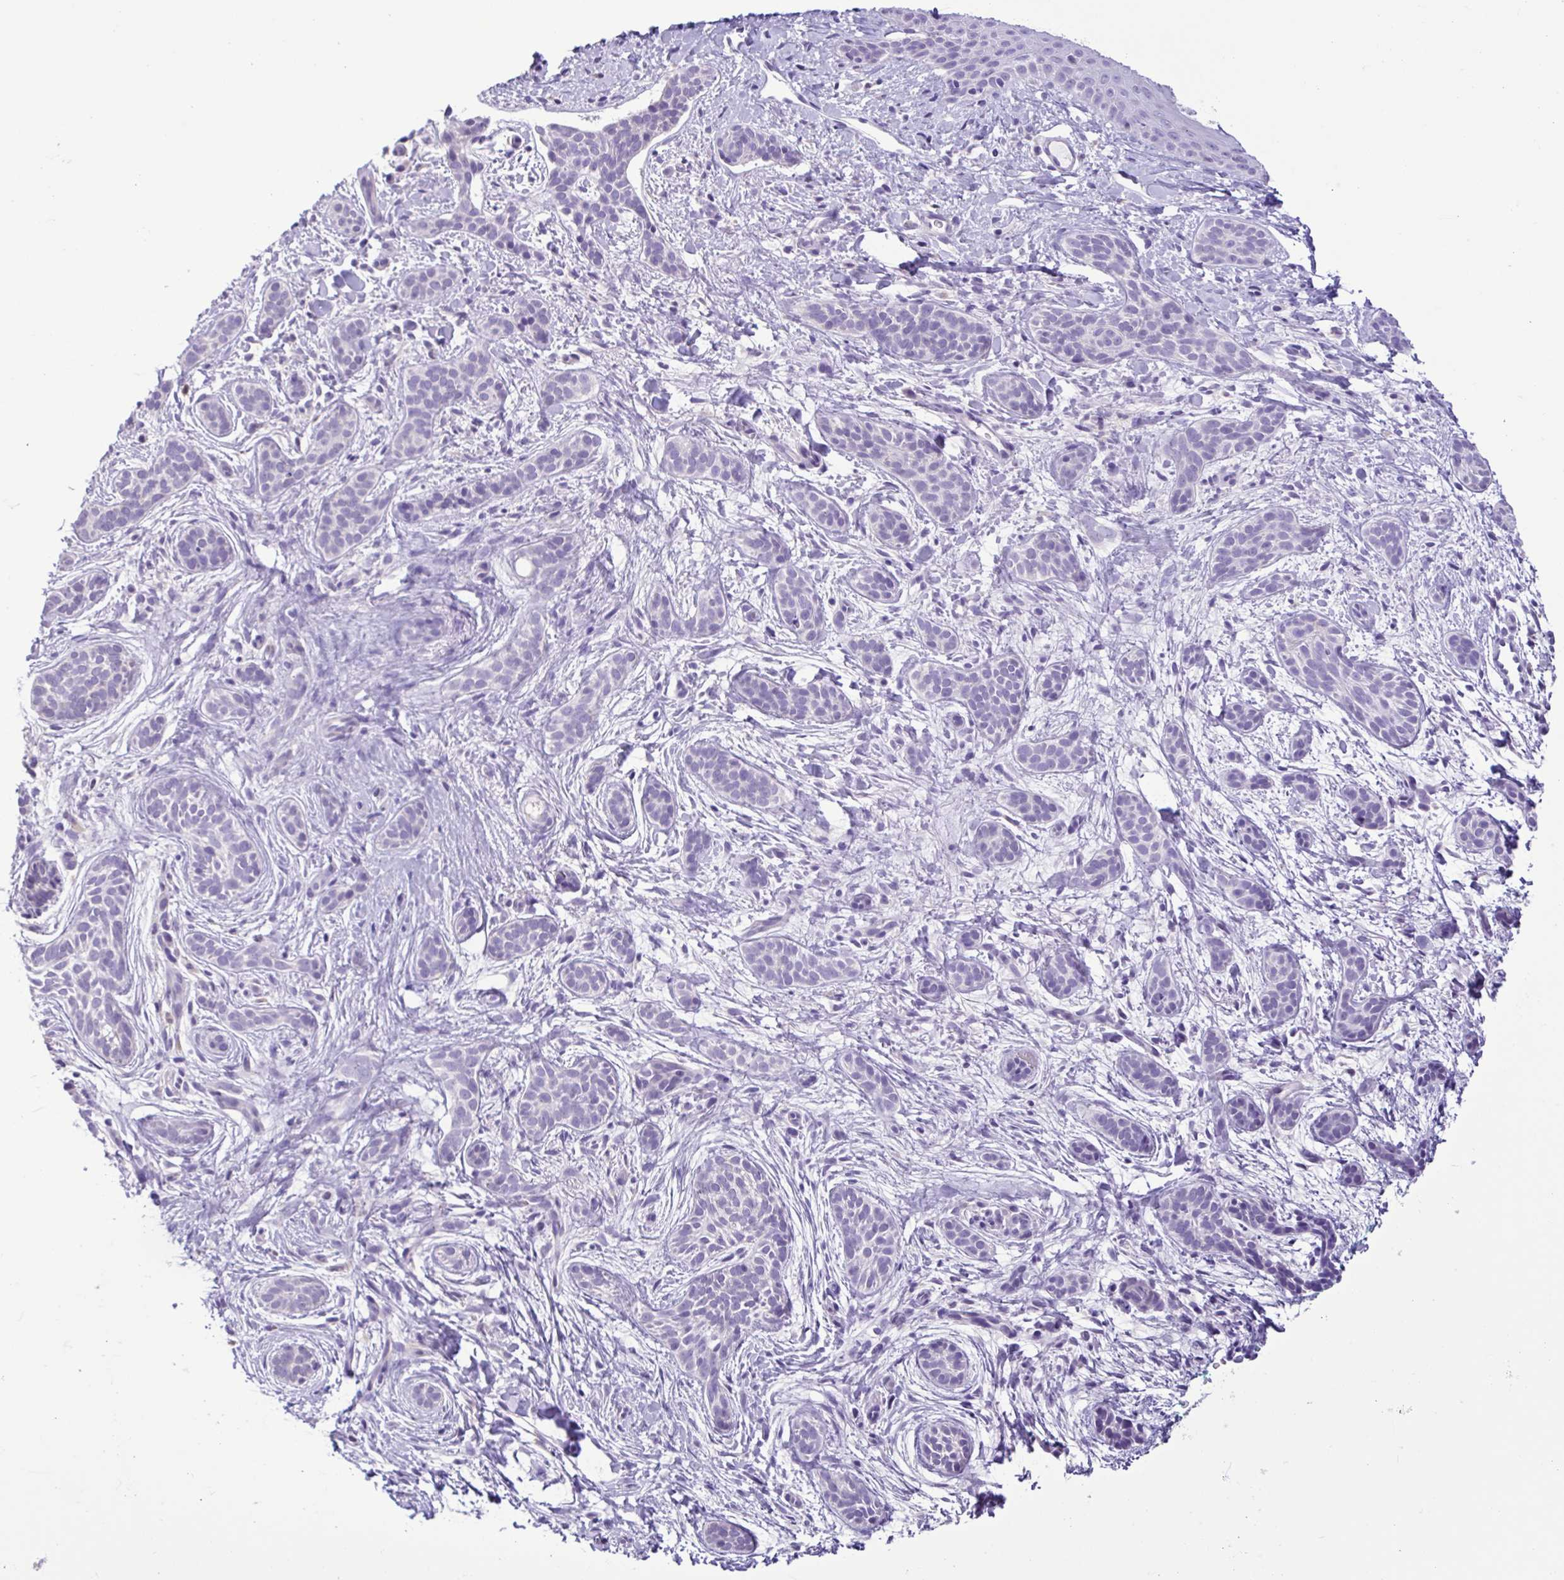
{"staining": {"intensity": "negative", "quantity": "none", "location": "none"}, "tissue": "skin cancer", "cell_type": "Tumor cells", "image_type": "cancer", "snomed": [{"axis": "morphology", "description": "Basal cell carcinoma"}, {"axis": "topography", "description": "Skin"}], "caption": "High power microscopy image of an IHC histopathology image of skin basal cell carcinoma, revealing no significant staining in tumor cells.", "gene": "CBY2", "patient": {"sex": "male", "age": 63}}